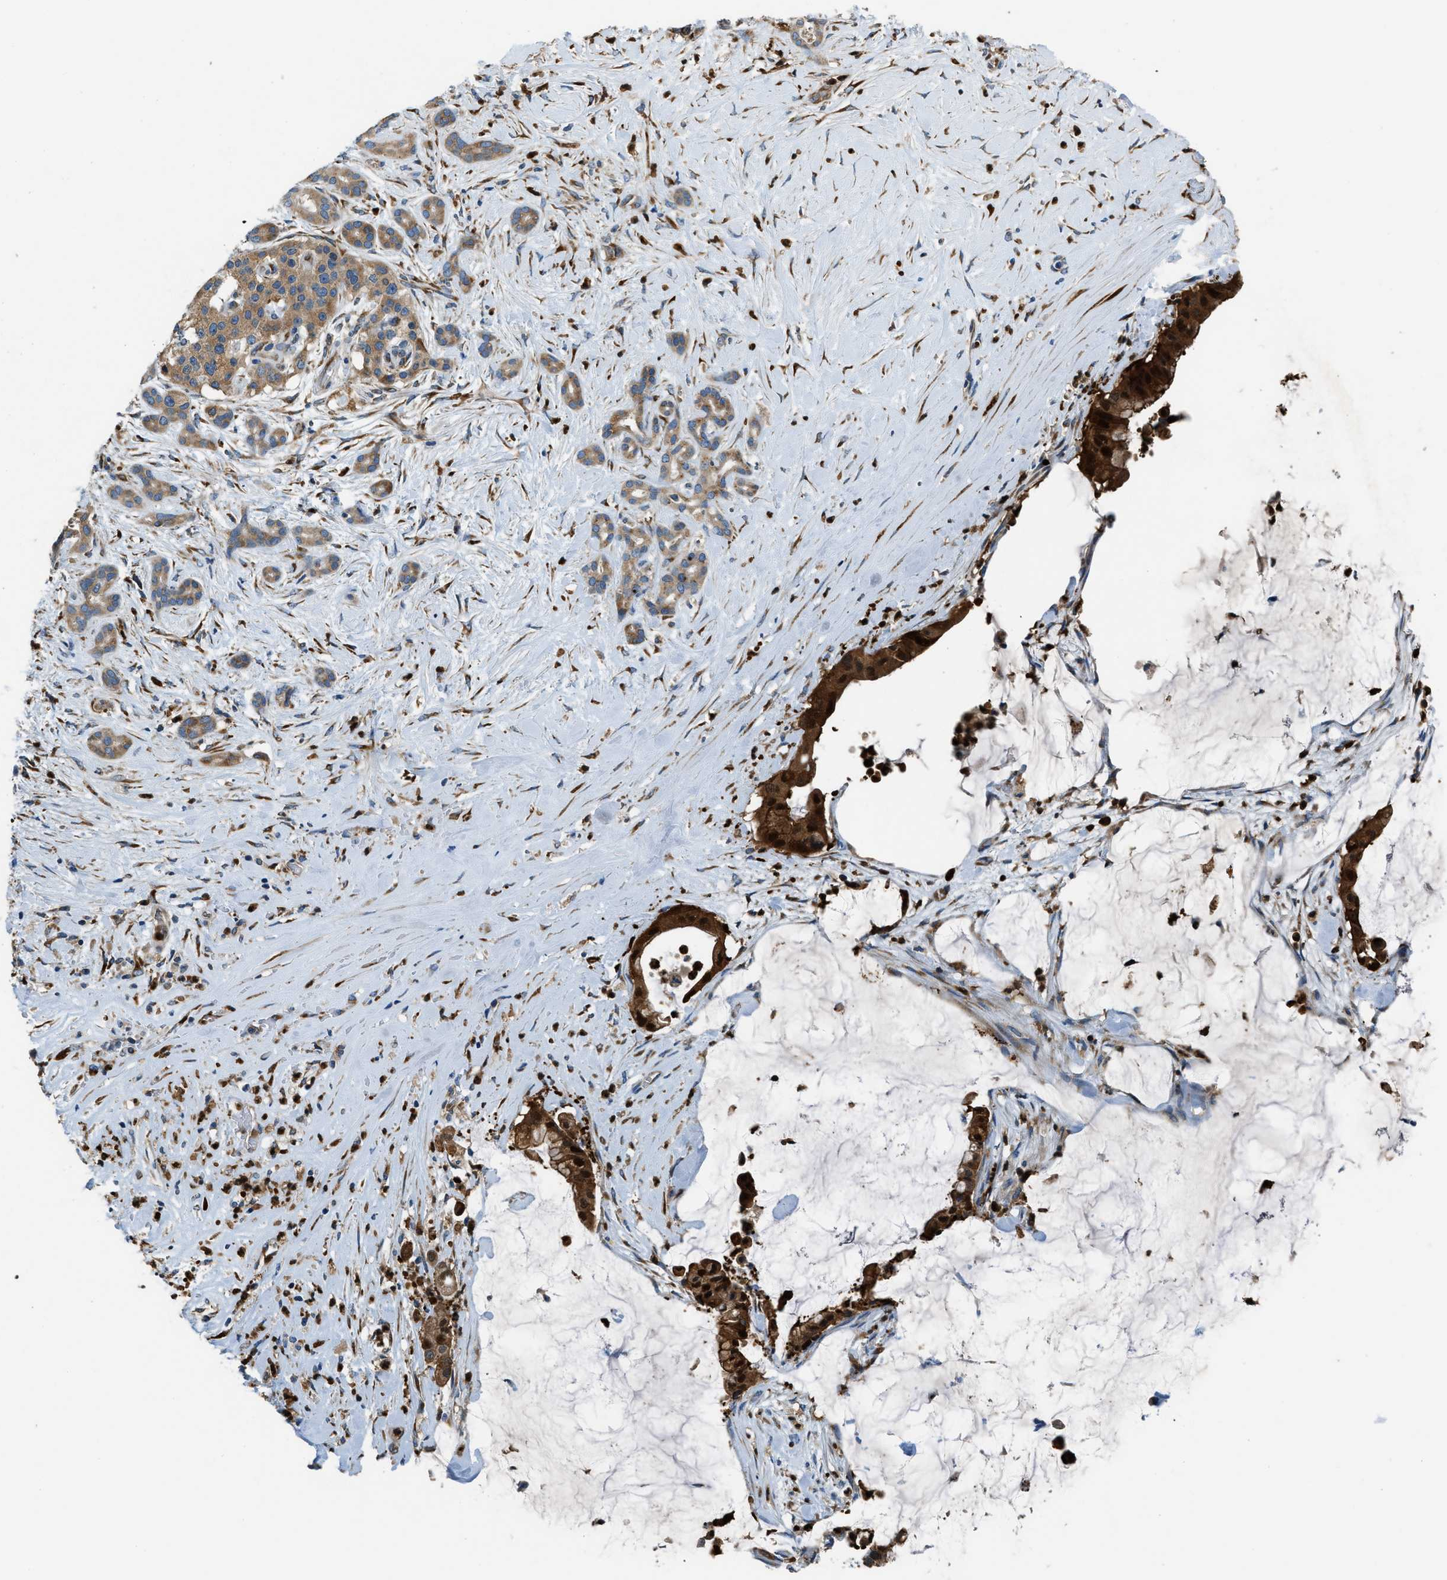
{"staining": {"intensity": "strong", "quantity": ">75%", "location": "cytoplasmic/membranous,nuclear"}, "tissue": "pancreatic cancer", "cell_type": "Tumor cells", "image_type": "cancer", "snomed": [{"axis": "morphology", "description": "Adenocarcinoma, NOS"}, {"axis": "topography", "description": "Pancreas"}], "caption": "Brown immunohistochemical staining in pancreatic cancer (adenocarcinoma) exhibits strong cytoplasmic/membranous and nuclear positivity in about >75% of tumor cells.", "gene": "GIMAP8", "patient": {"sex": "male", "age": 41}}